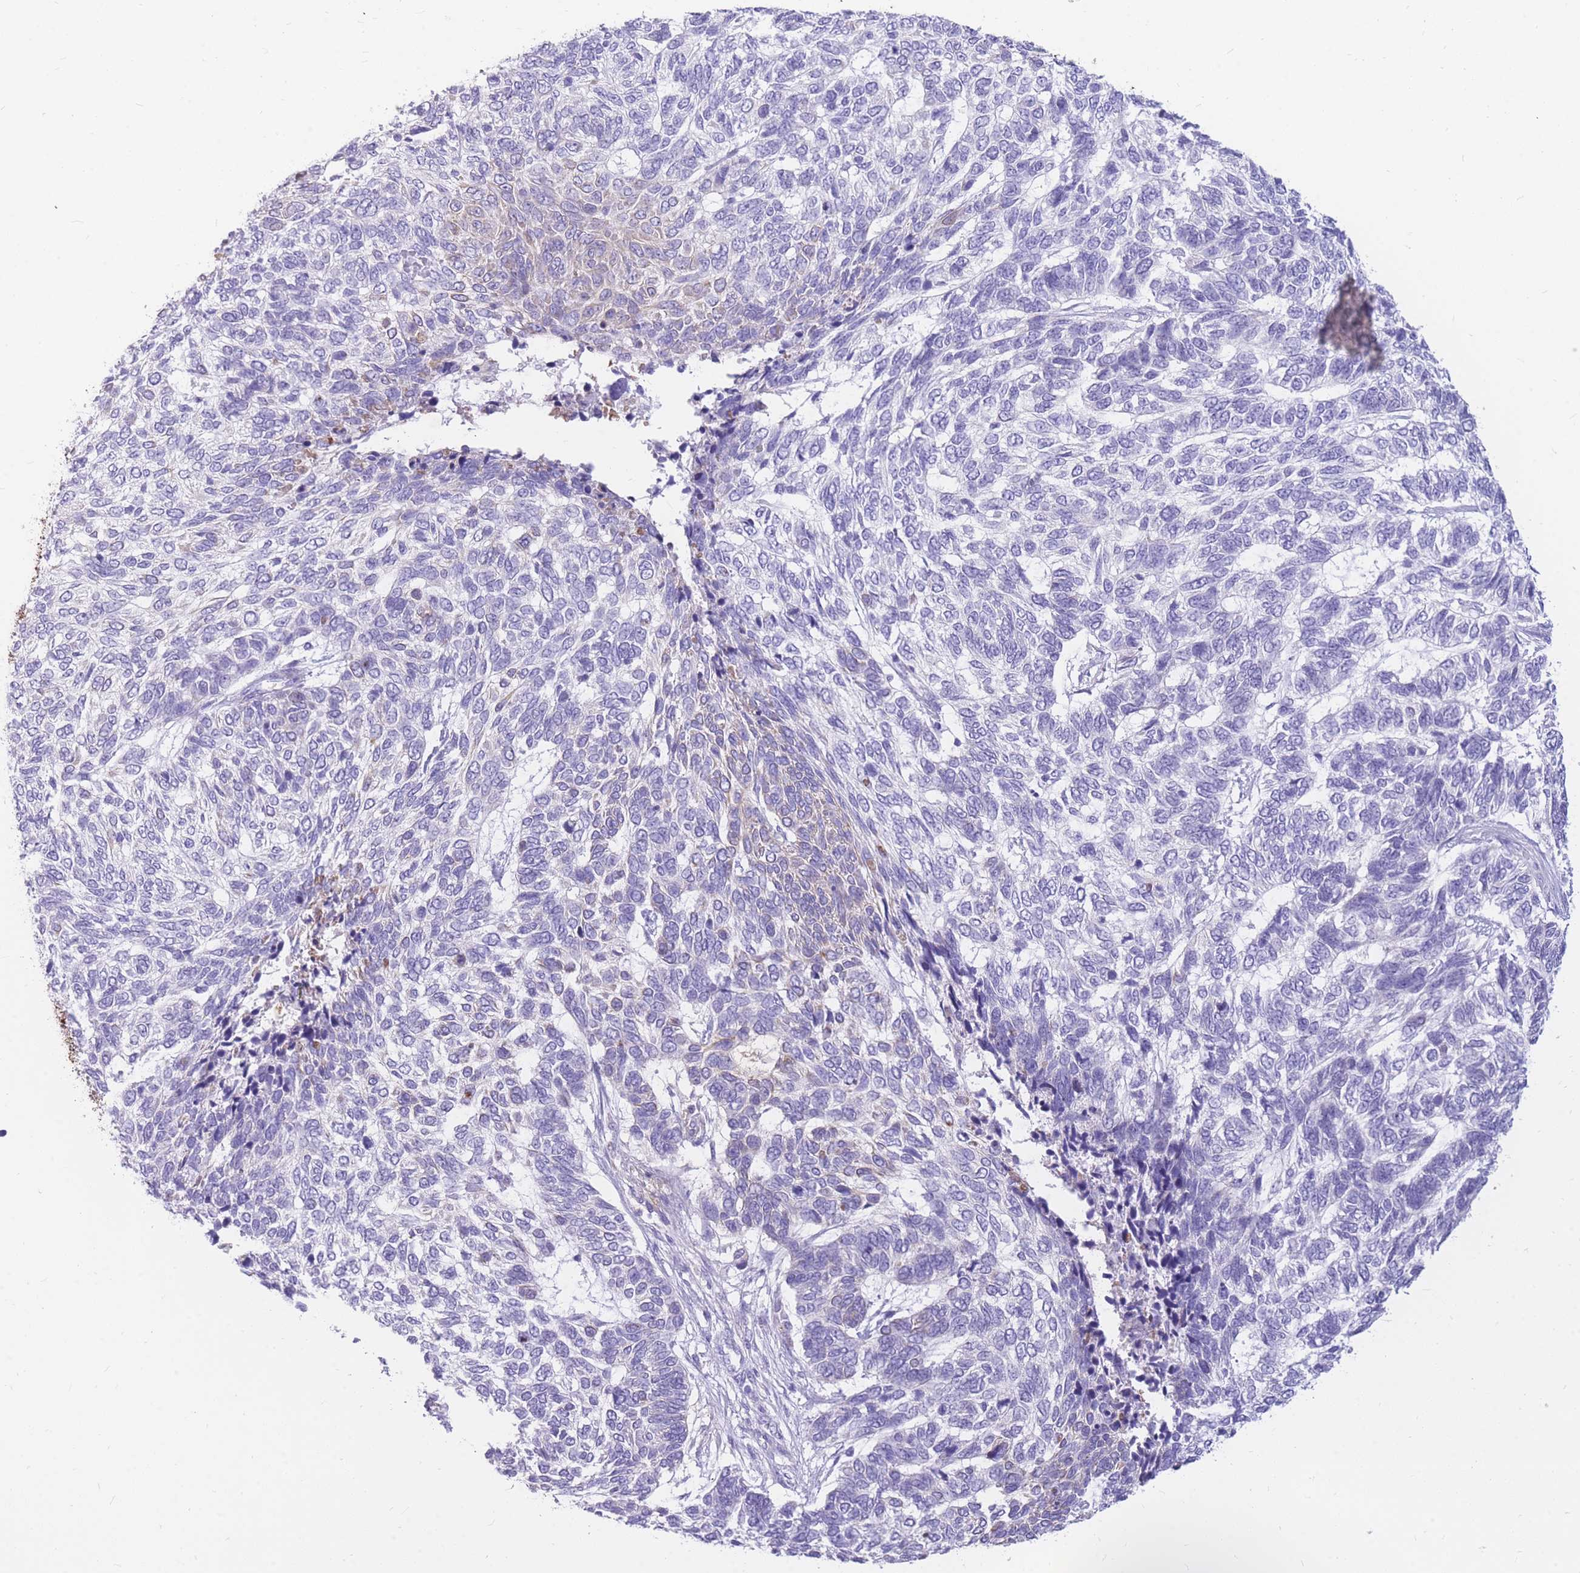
{"staining": {"intensity": "negative", "quantity": "none", "location": "none"}, "tissue": "skin cancer", "cell_type": "Tumor cells", "image_type": "cancer", "snomed": [{"axis": "morphology", "description": "Basal cell carcinoma"}, {"axis": "topography", "description": "Skin"}], "caption": "IHC photomicrograph of neoplastic tissue: skin cancer stained with DAB (3,3'-diaminobenzidine) shows no significant protein positivity in tumor cells.", "gene": "TPSAB1", "patient": {"sex": "female", "age": 65}}